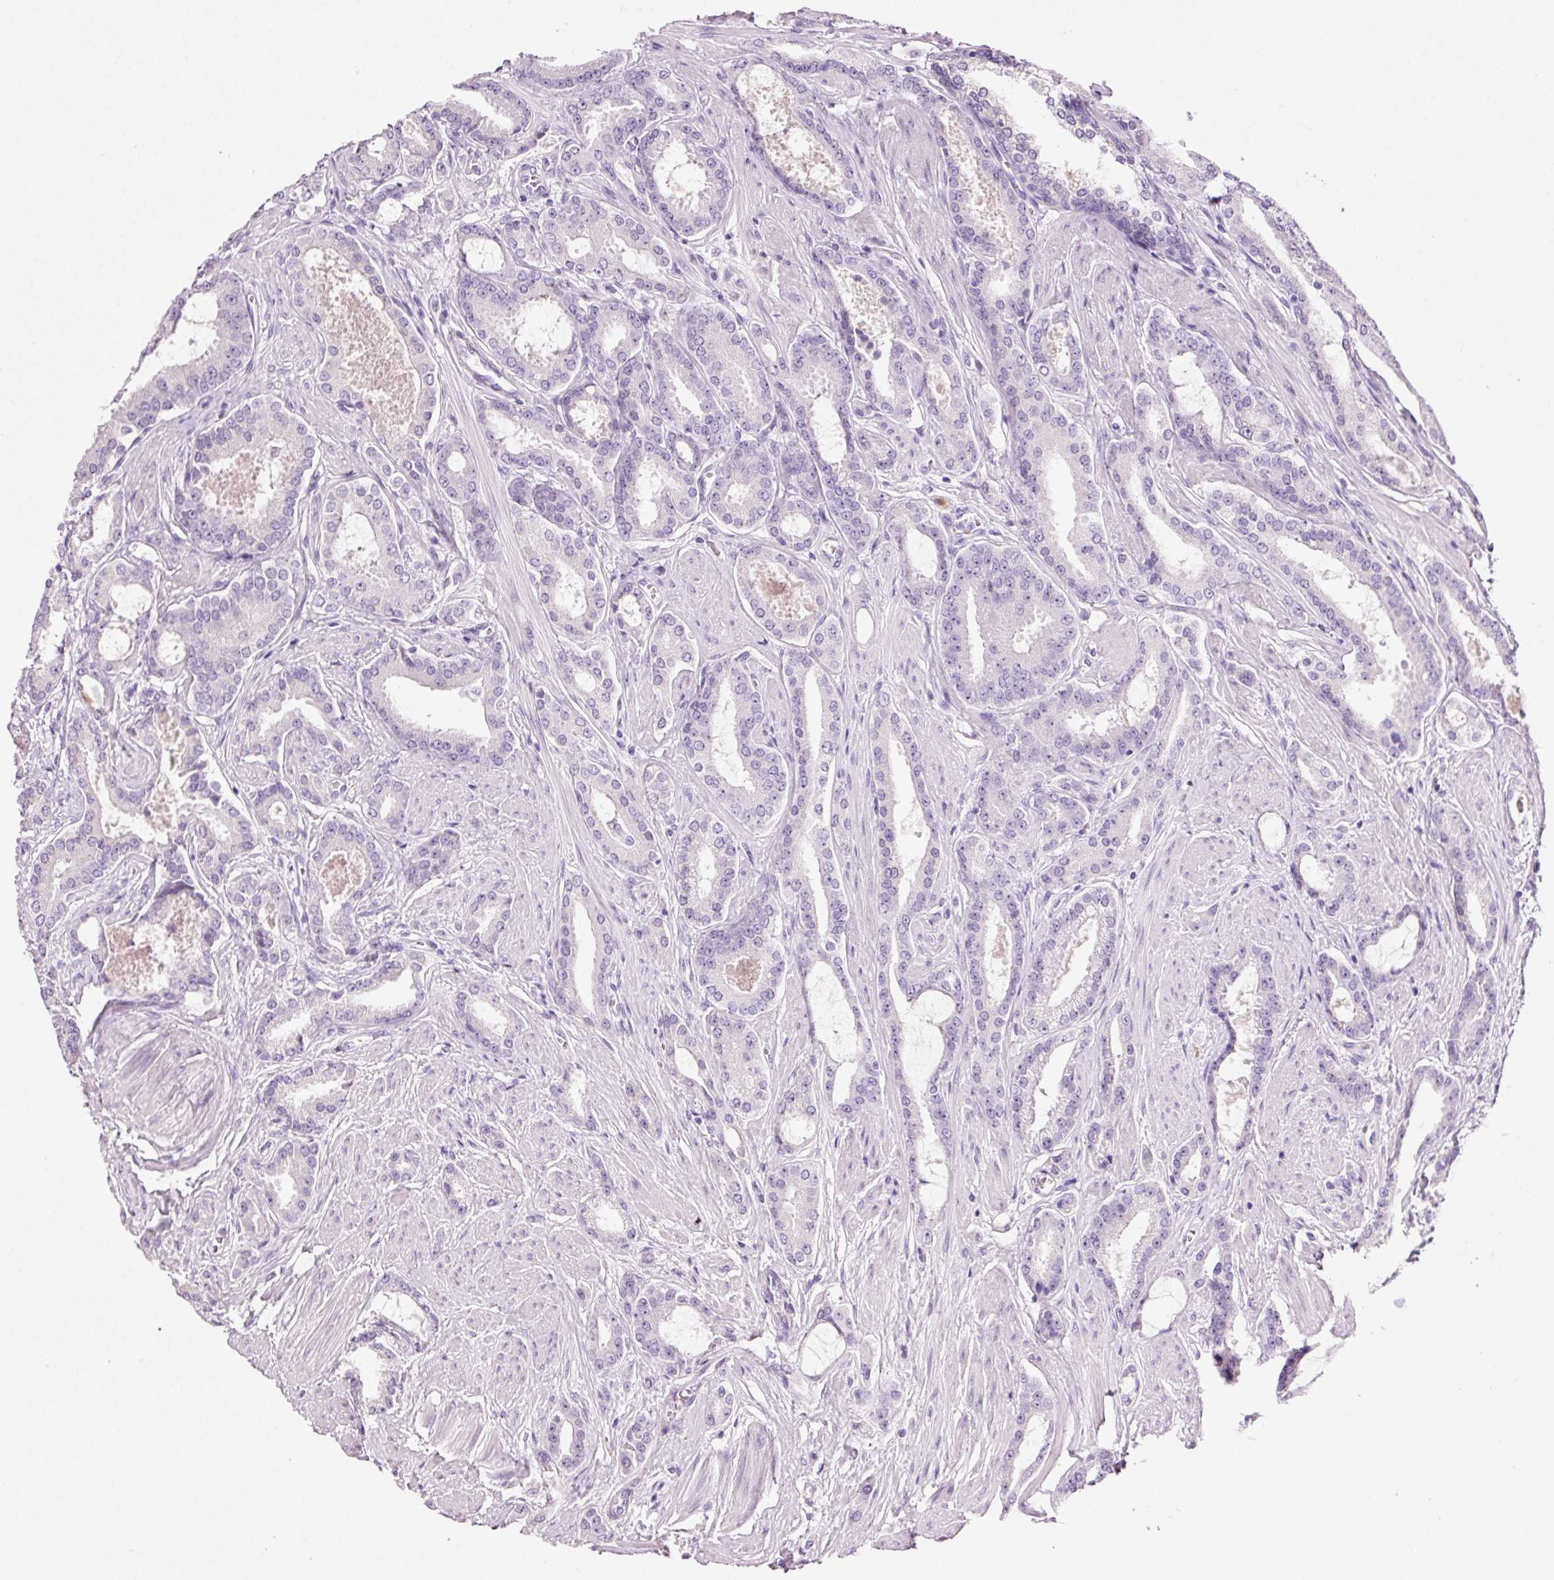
{"staining": {"intensity": "negative", "quantity": "none", "location": "none"}, "tissue": "prostate cancer", "cell_type": "Tumor cells", "image_type": "cancer", "snomed": [{"axis": "morphology", "description": "Adenocarcinoma, Low grade"}, {"axis": "topography", "description": "Prostate"}], "caption": "There is no significant staining in tumor cells of low-grade adenocarcinoma (prostate). (DAB immunohistochemistry visualized using brightfield microscopy, high magnification).", "gene": "KLF1", "patient": {"sex": "male", "age": 42}}